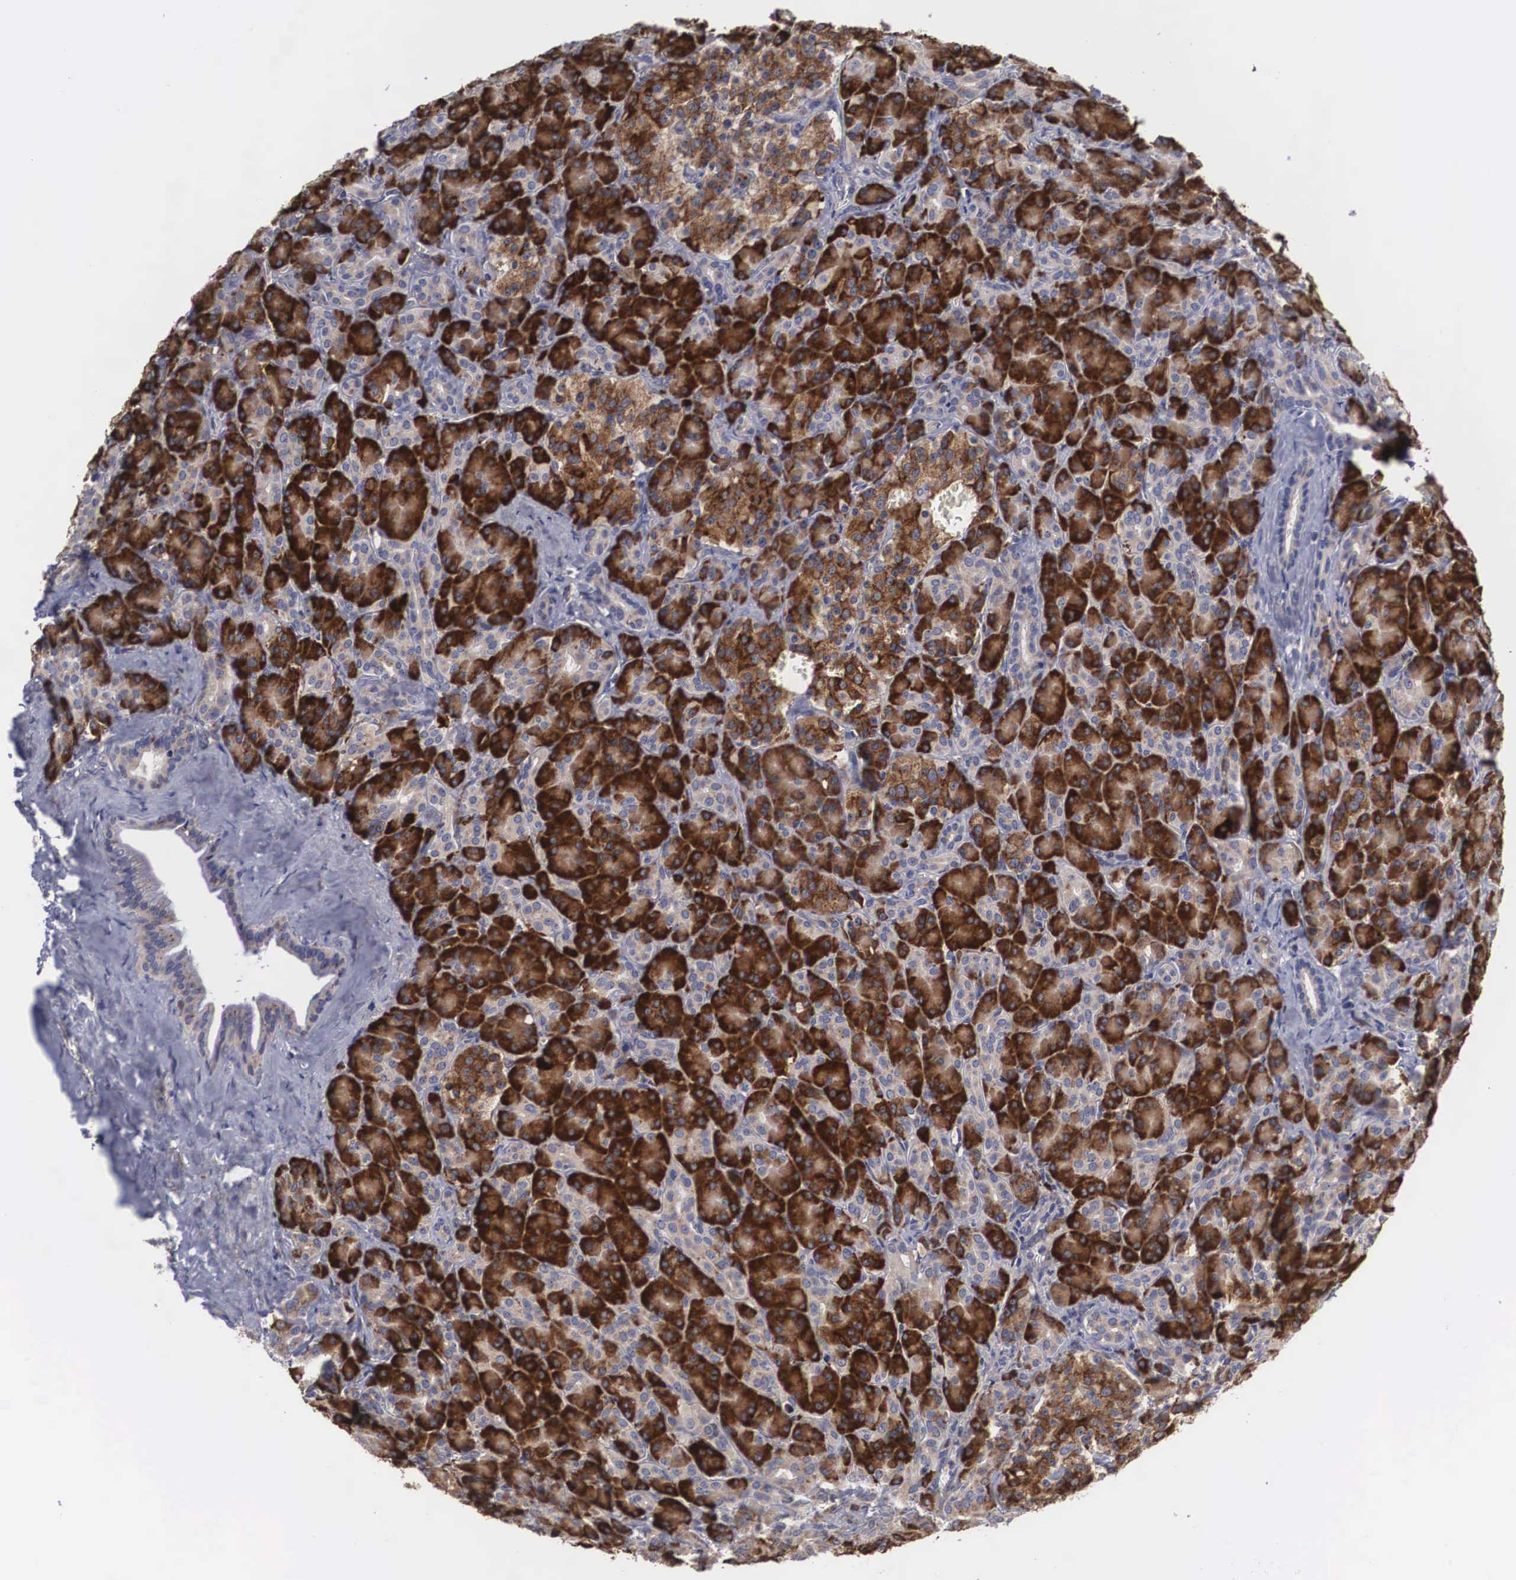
{"staining": {"intensity": "strong", "quantity": ">75%", "location": "cytoplasmic/membranous"}, "tissue": "pancreas", "cell_type": "Exocrine glandular cells", "image_type": "normal", "snomed": [{"axis": "morphology", "description": "Normal tissue, NOS"}, {"axis": "topography", "description": "Lymph node"}, {"axis": "topography", "description": "Pancreas"}], "caption": "Brown immunohistochemical staining in benign human pancreas shows strong cytoplasmic/membranous expression in approximately >75% of exocrine glandular cells. (DAB = brown stain, brightfield microscopy at high magnification).", "gene": "CRELD2", "patient": {"sex": "male", "age": 59}}